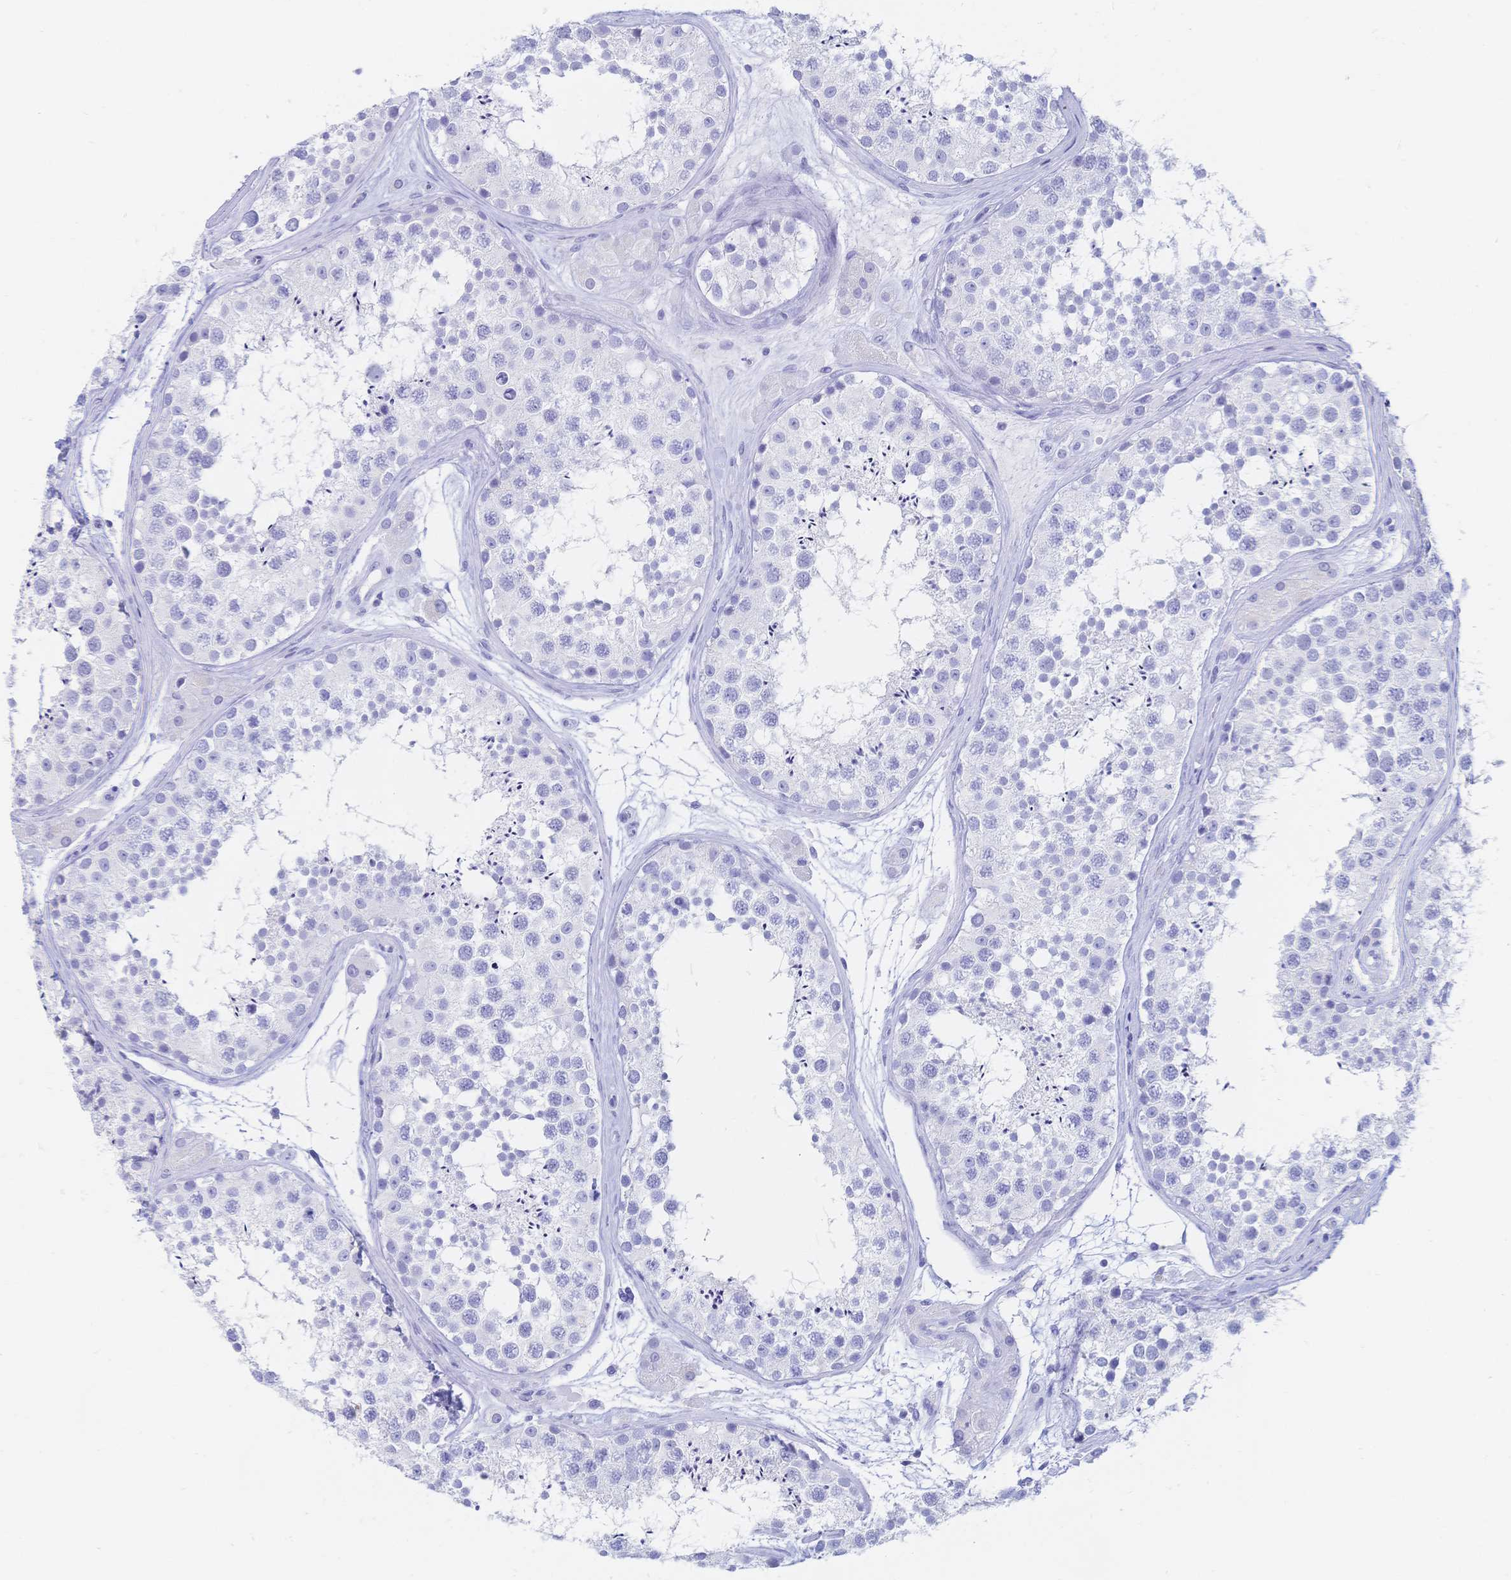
{"staining": {"intensity": "negative", "quantity": "none", "location": "none"}, "tissue": "testis", "cell_type": "Cells in seminiferous ducts", "image_type": "normal", "snomed": [{"axis": "morphology", "description": "Normal tissue, NOS"}, {"axis": "topography", "description": "Testis"}], "caption": "Cells in seminiferous ducts show no significant positivity in unremarkable testis.", "gene": "MEP1B", "patient": {"sex": "male", "age": 41}}